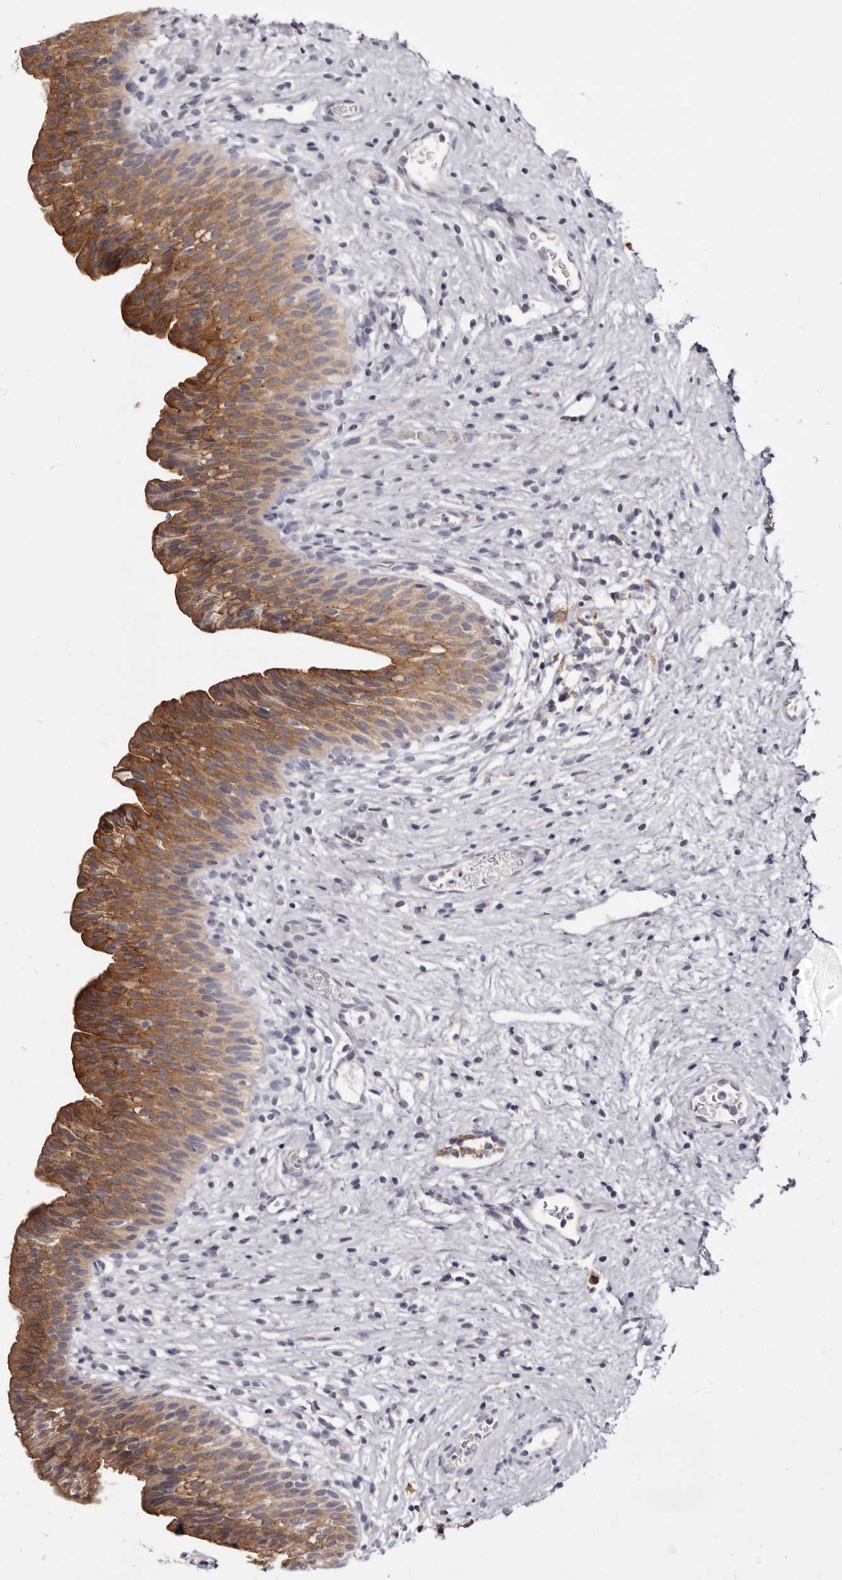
{"staining": {"intensity": "strong", "quantity": ">75%", "location": "cytoplasmic/membranous"}, "tissue": "urinary bladder", "cell_type": "Urothelial cells", "image_type": "normal", "snomed": [{"axis": "morphology", "description": "Normal tissue, NOS"}, {"axis": "topography", "description": "Urinary bladder"}], "caption": "Human urinary bladder stained with a brown dye demonstrates strong cytoplasmic/membranous positive expression in about >75% of urothelial cells.", "gene": "CGN", "patient": {"sex": "male", "age": 1}}